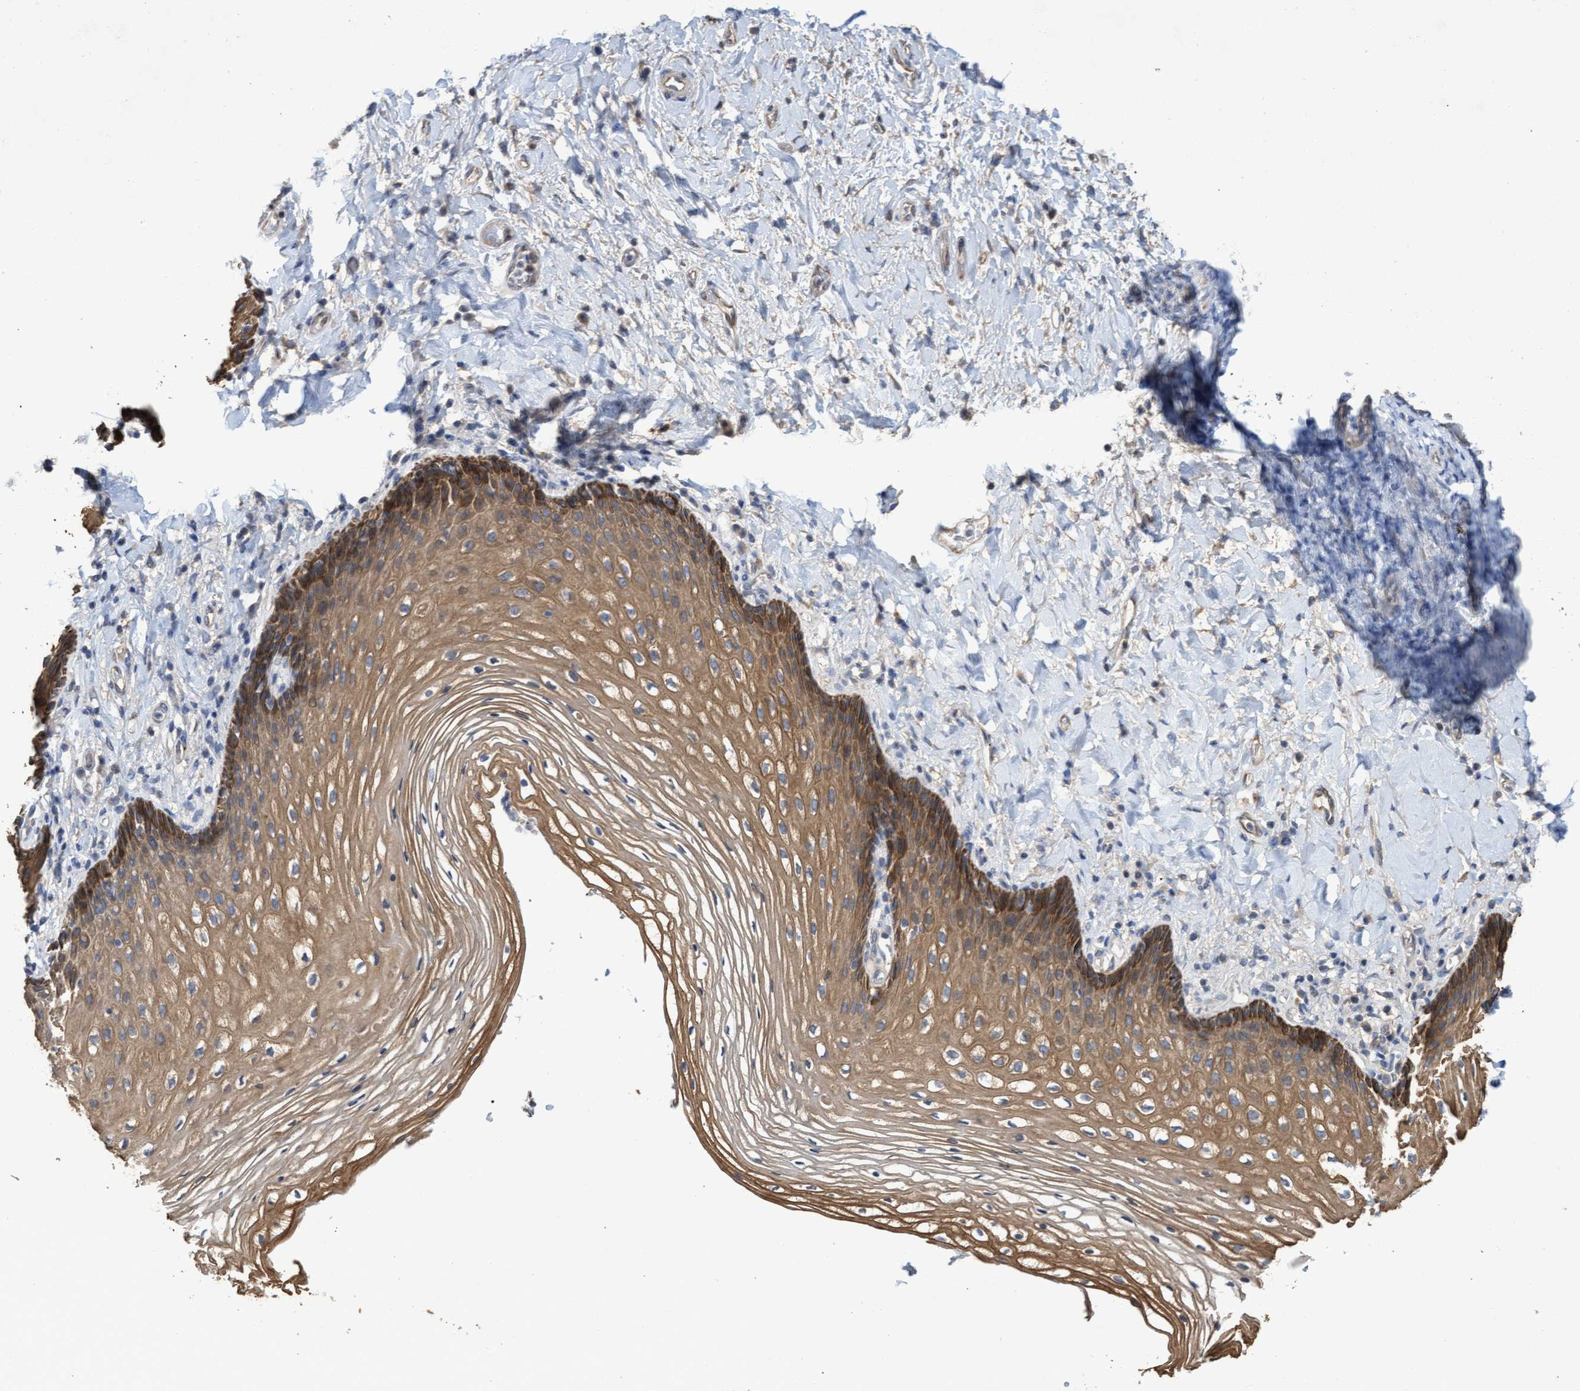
{"staining": {"intensity": "moderate", "quantity": ">75%", "location": "cytoplasmic/membranous"}, "tissue": "vagina", "cell_type": "Squamous epithelial cells", "image_type": "normal", "snomed": [{"axis": "morphology", "description": "Normal tissue, NOS"}, {"axis": "topography", "description": "Vagina"}], "caption": "A medium amount of moderate cytoplasmic/membranous positivity is appreciated in about >75% of squamous epithelial cells in benign vagina.", "gene": "KRT24", "patient": {"sex": "female", "age": 60}}